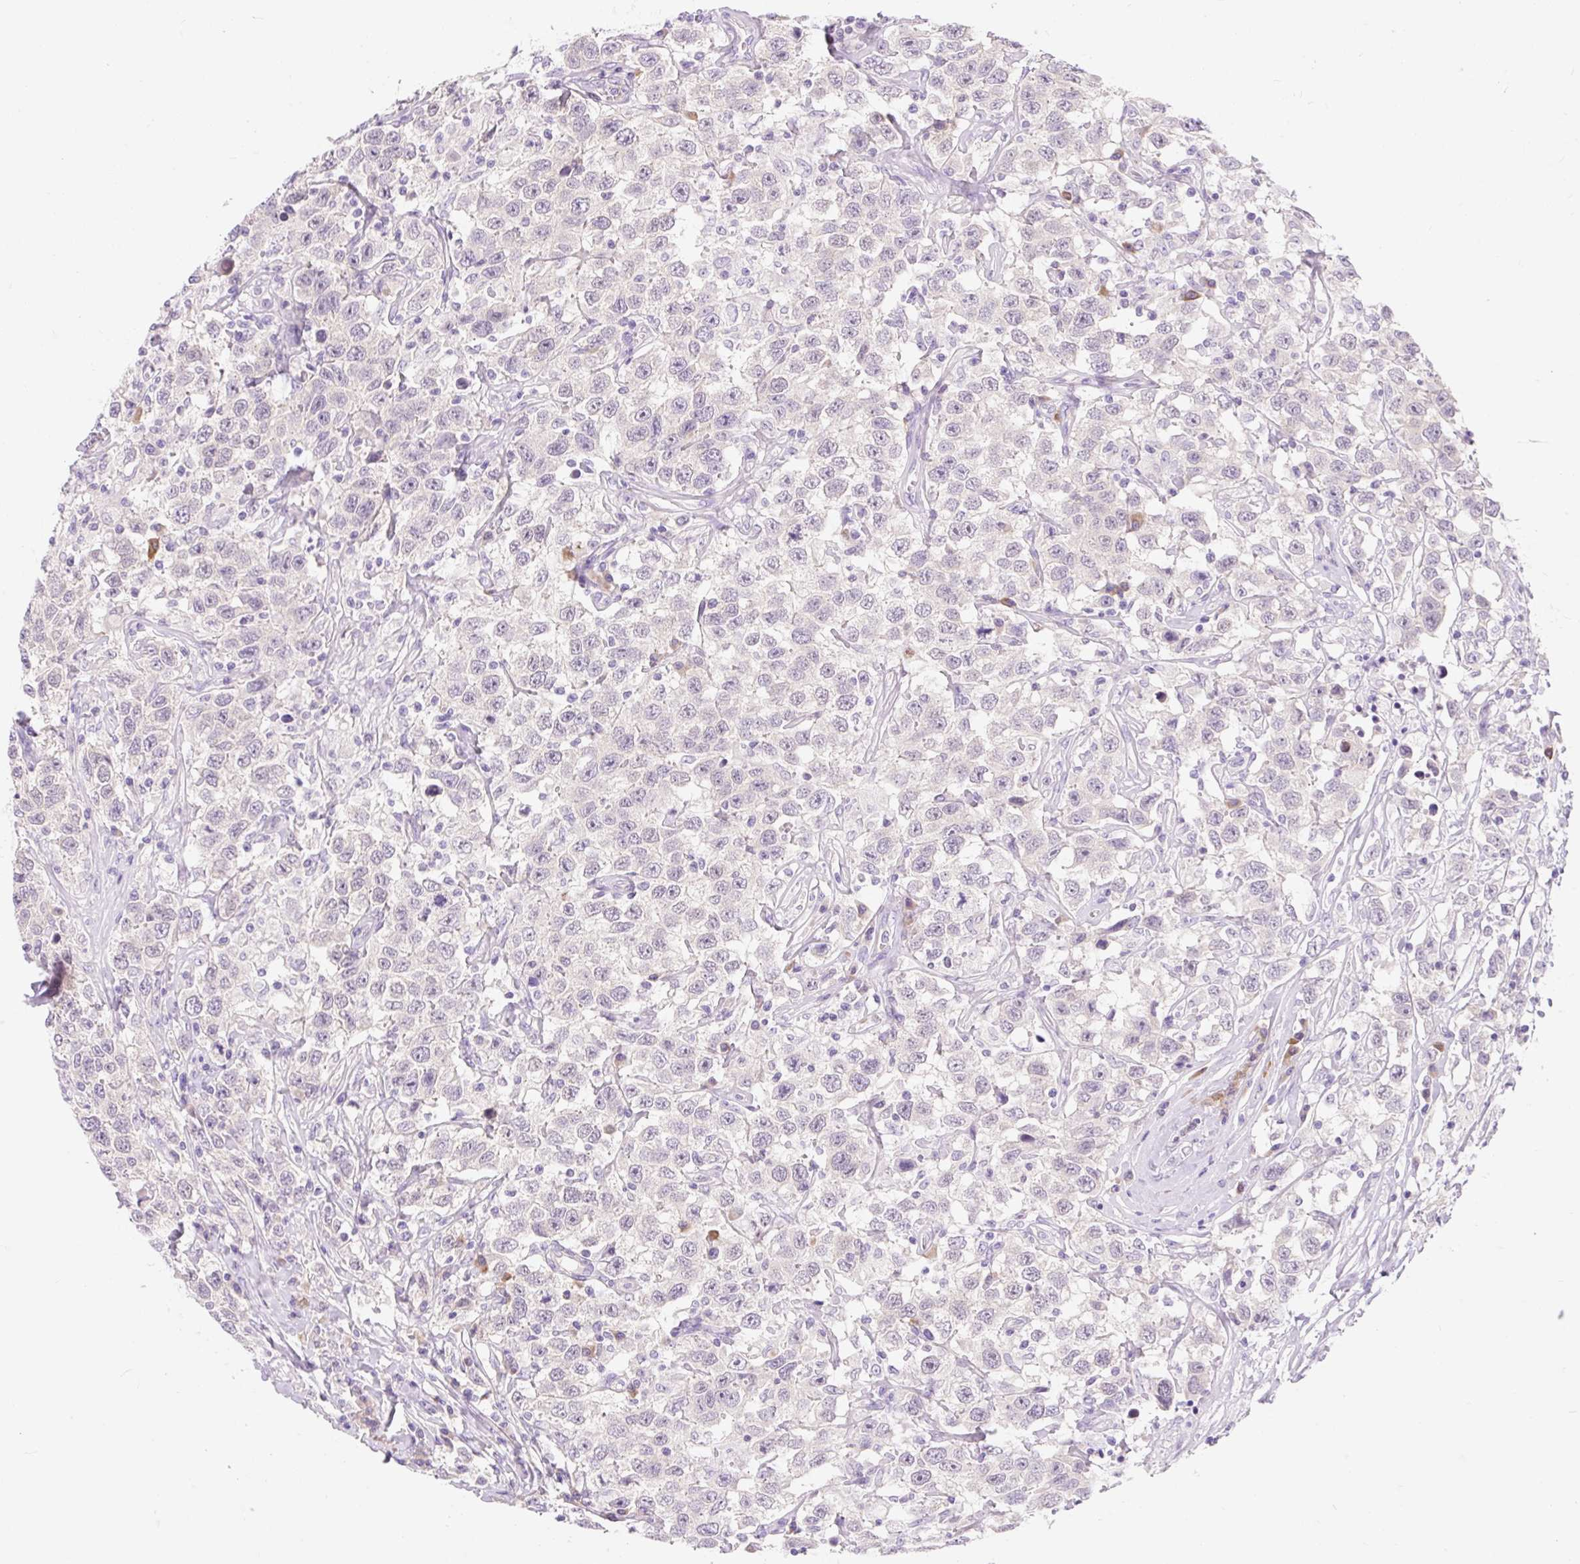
{"staining": {"intensity": "negative", "quantity": "none", "location": "none"}, "tissue": "testis cancer", "cell_type": "Tumor cells", "image_type": "cancer", "snomed": [{"axis": "morphology", "description": "Seminoma, NOS"}, {"axis": "topography", "description": "Testis"}], "caption": "The histopathology image shows no significant staining in tumor cells of seminoma (testis). (DAB (3,3'-diaminobenzidine) immunohistochemistry (IHC) visualized using brightfield microscopy, high magnification).", "gene": "CELF6", "patient": {"sex": "male", "age": 41}}